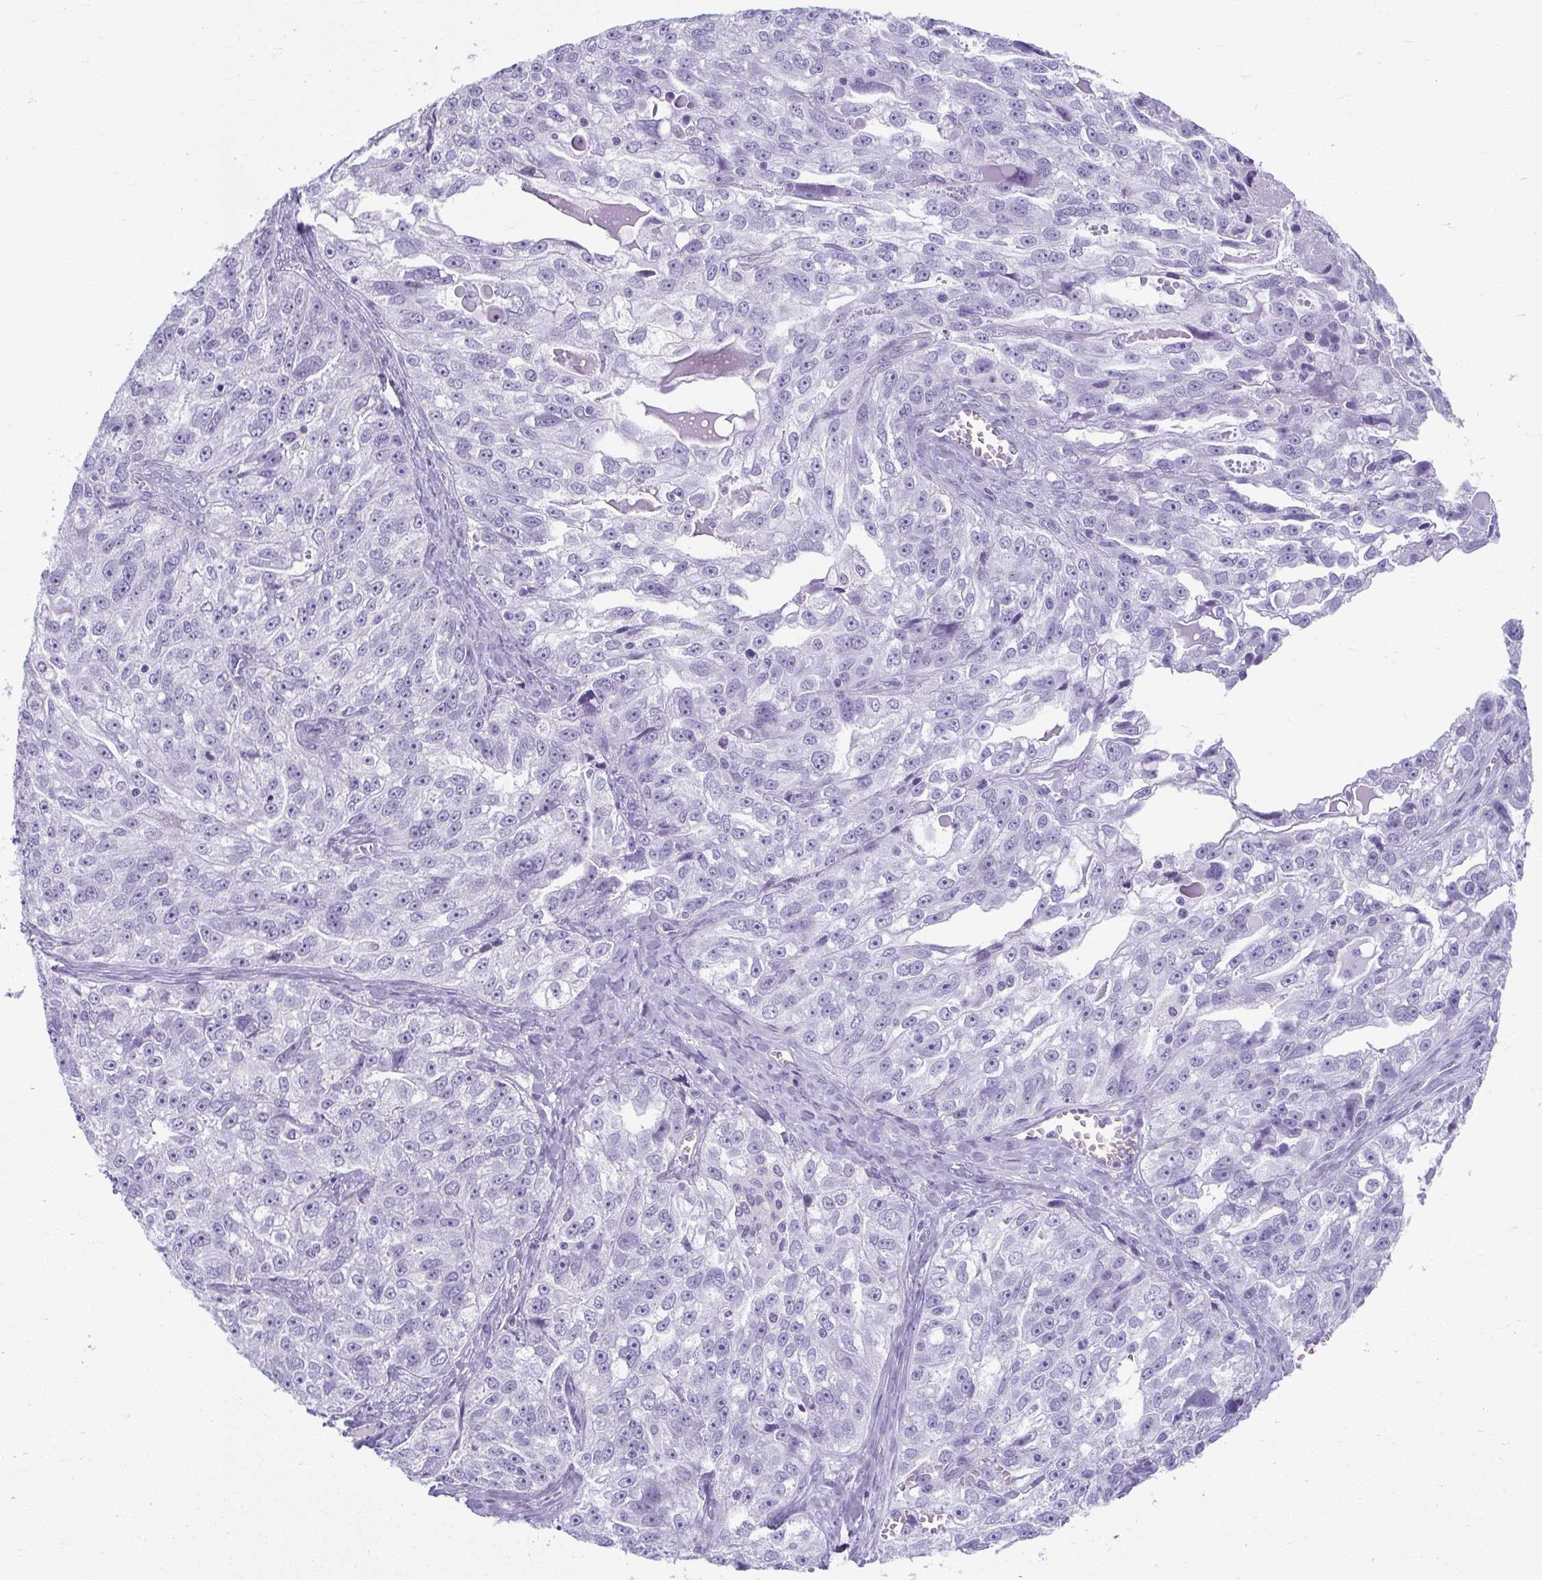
{"staining": {"intensity": "negative", "quantity": "none", "location": "none"}, "tissue": "ovarian cancer", "cell_type": "Tumor cells", "image_type": "cancer", "snomed": [{"axis": "morphology", "description": "Cystadenocarcinoma, serous, NOS"}, {"axis": "topography", "description": "Ovary"}], "caption": "DAB (3,3'-diaminobenzidine) immunohistochemical staining of human ovarian serous cystadenocarcinoma reveals no significant staining in tumor cells.", "gene": "MOBP", "patient": {"sex": "female", "age": 51}}